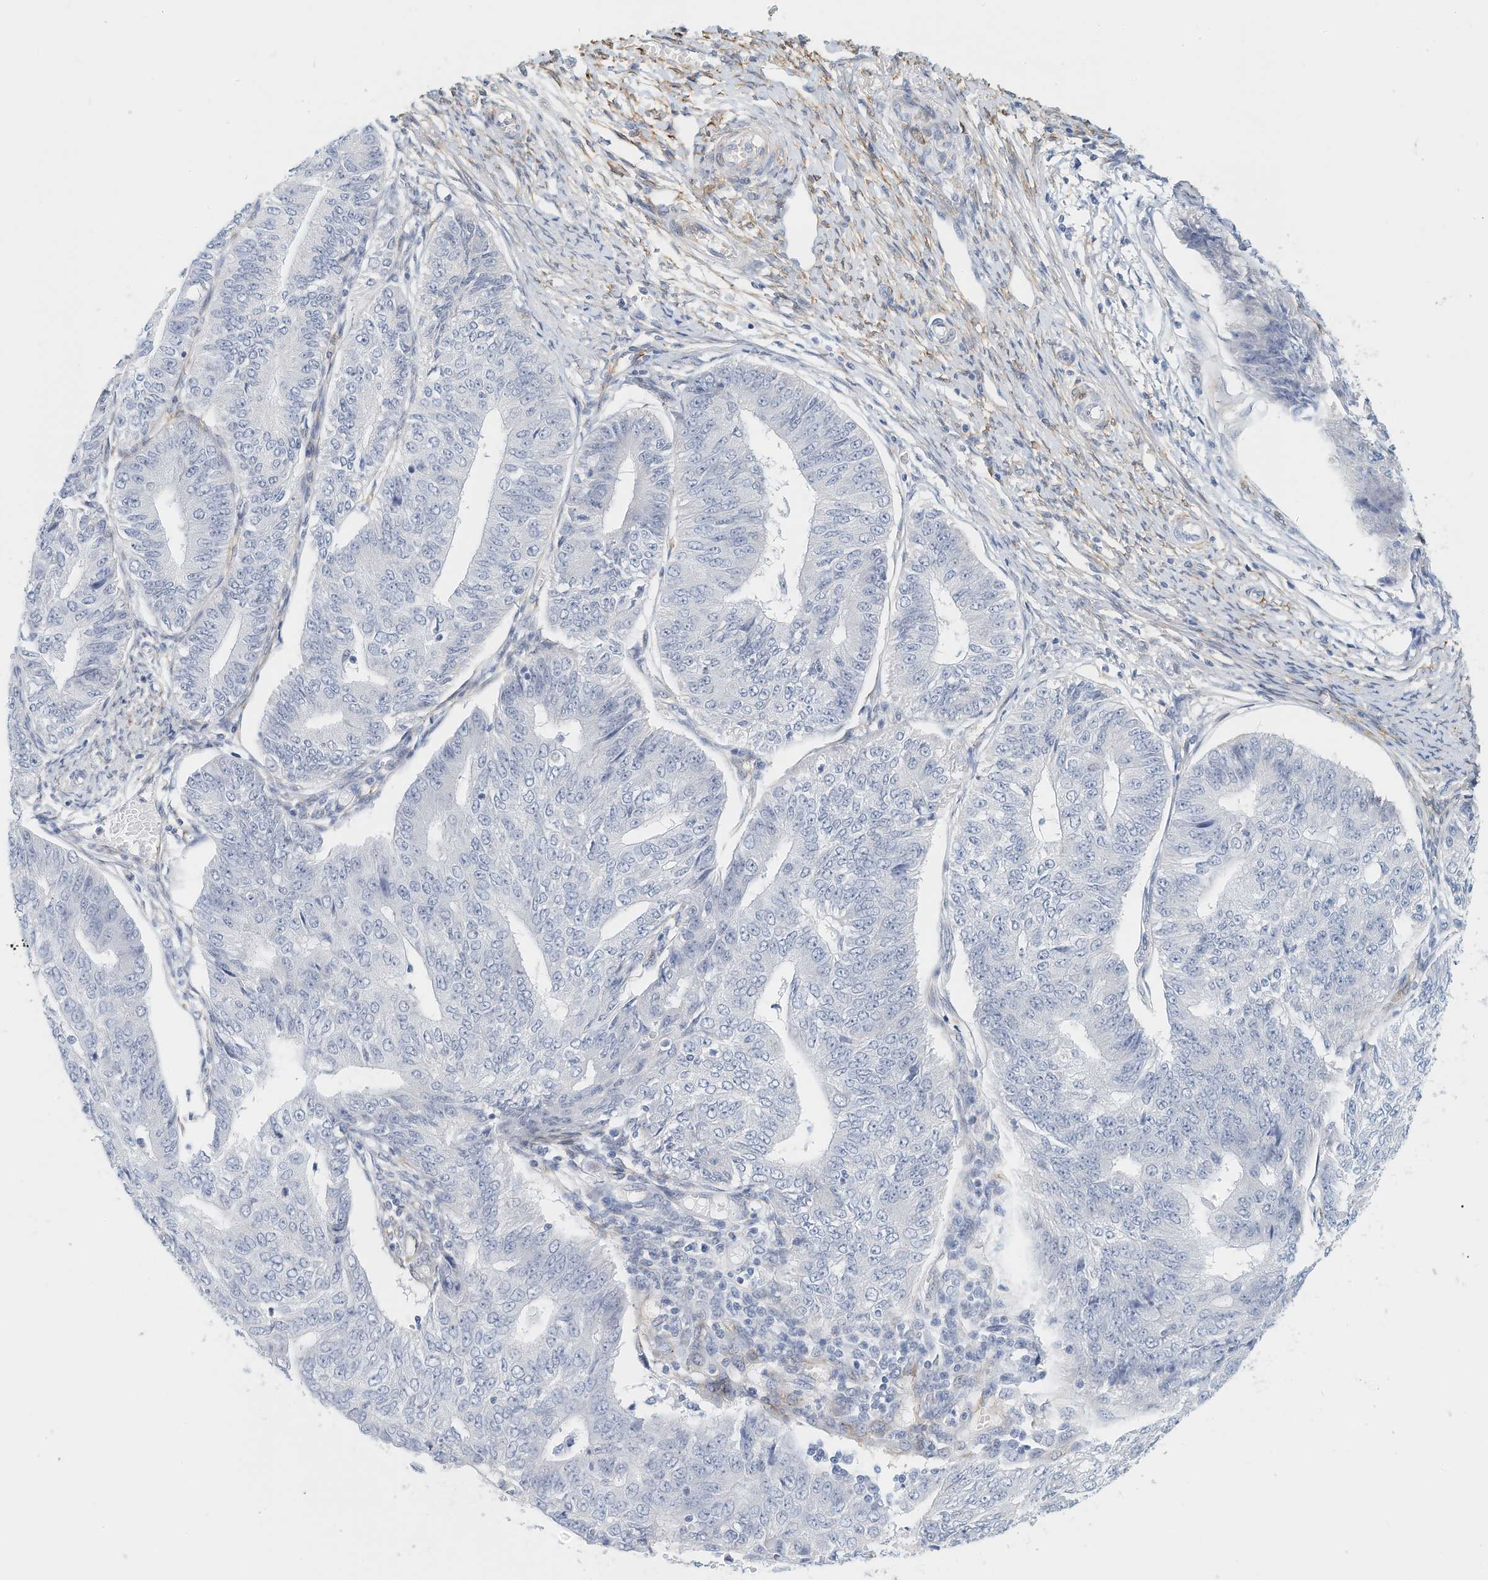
{"staining": {"intensity": "negative", "quantity": "none", "location": "none"}, "tissue": "endometrial cancer", "cell_type": "Tumor cells", "image_type": "cancer", "snomed": [{"axis": "morphology", "description": "Adenocarcinoma, NOS"}, {"axis": "topography", "description": "Endometrium"}], "caption": "High power microscopy micrograph of an IHC micrograph of endometrial cancer (adenocarcinoma), revealing no significant staining in tumor cells.", "gene": "ARHGAP28", "patient": {"sex": "female", "age": 32}}